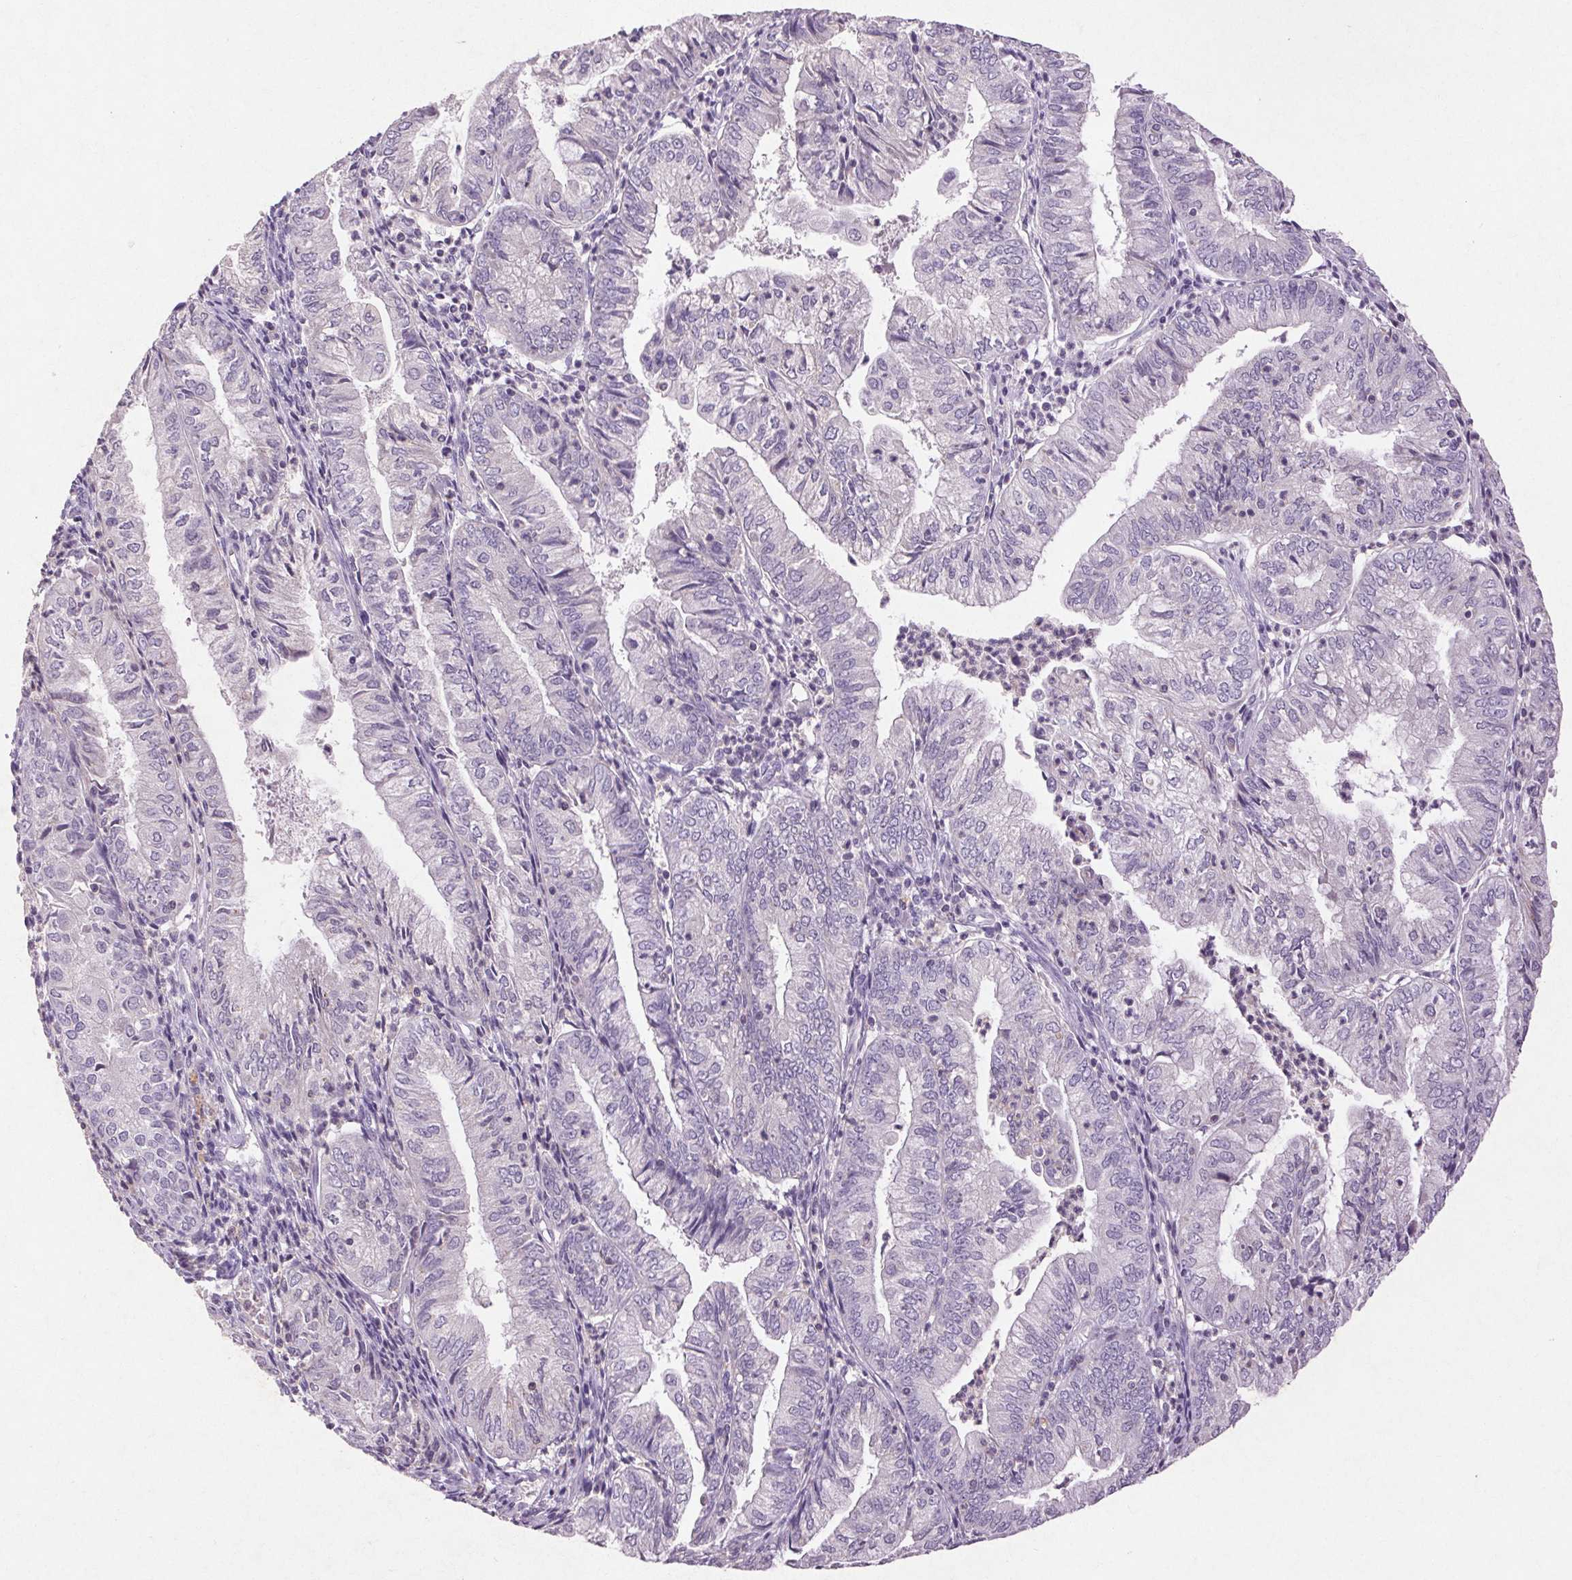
{"staining": {"intensity": "negative", "quantity": "none", "location": "none"}, "tissue": "endometrial cancer", "cell_type": "Tumor cells", "image_type": "cancer", "snomed": [{"axis": "morphology", "description": "Adenocarcinoma, NOS"}, {"axis": "topography", "description": "Endometrium"}], "caption": "Immunohistochemistry of human endometrial cancer (adenocarcinoma) exhibits no expression in tumor cells. Nuclei are stained in blue.", "gene": "FNDC7", "patient": {"sex": "female", "age": 55}}